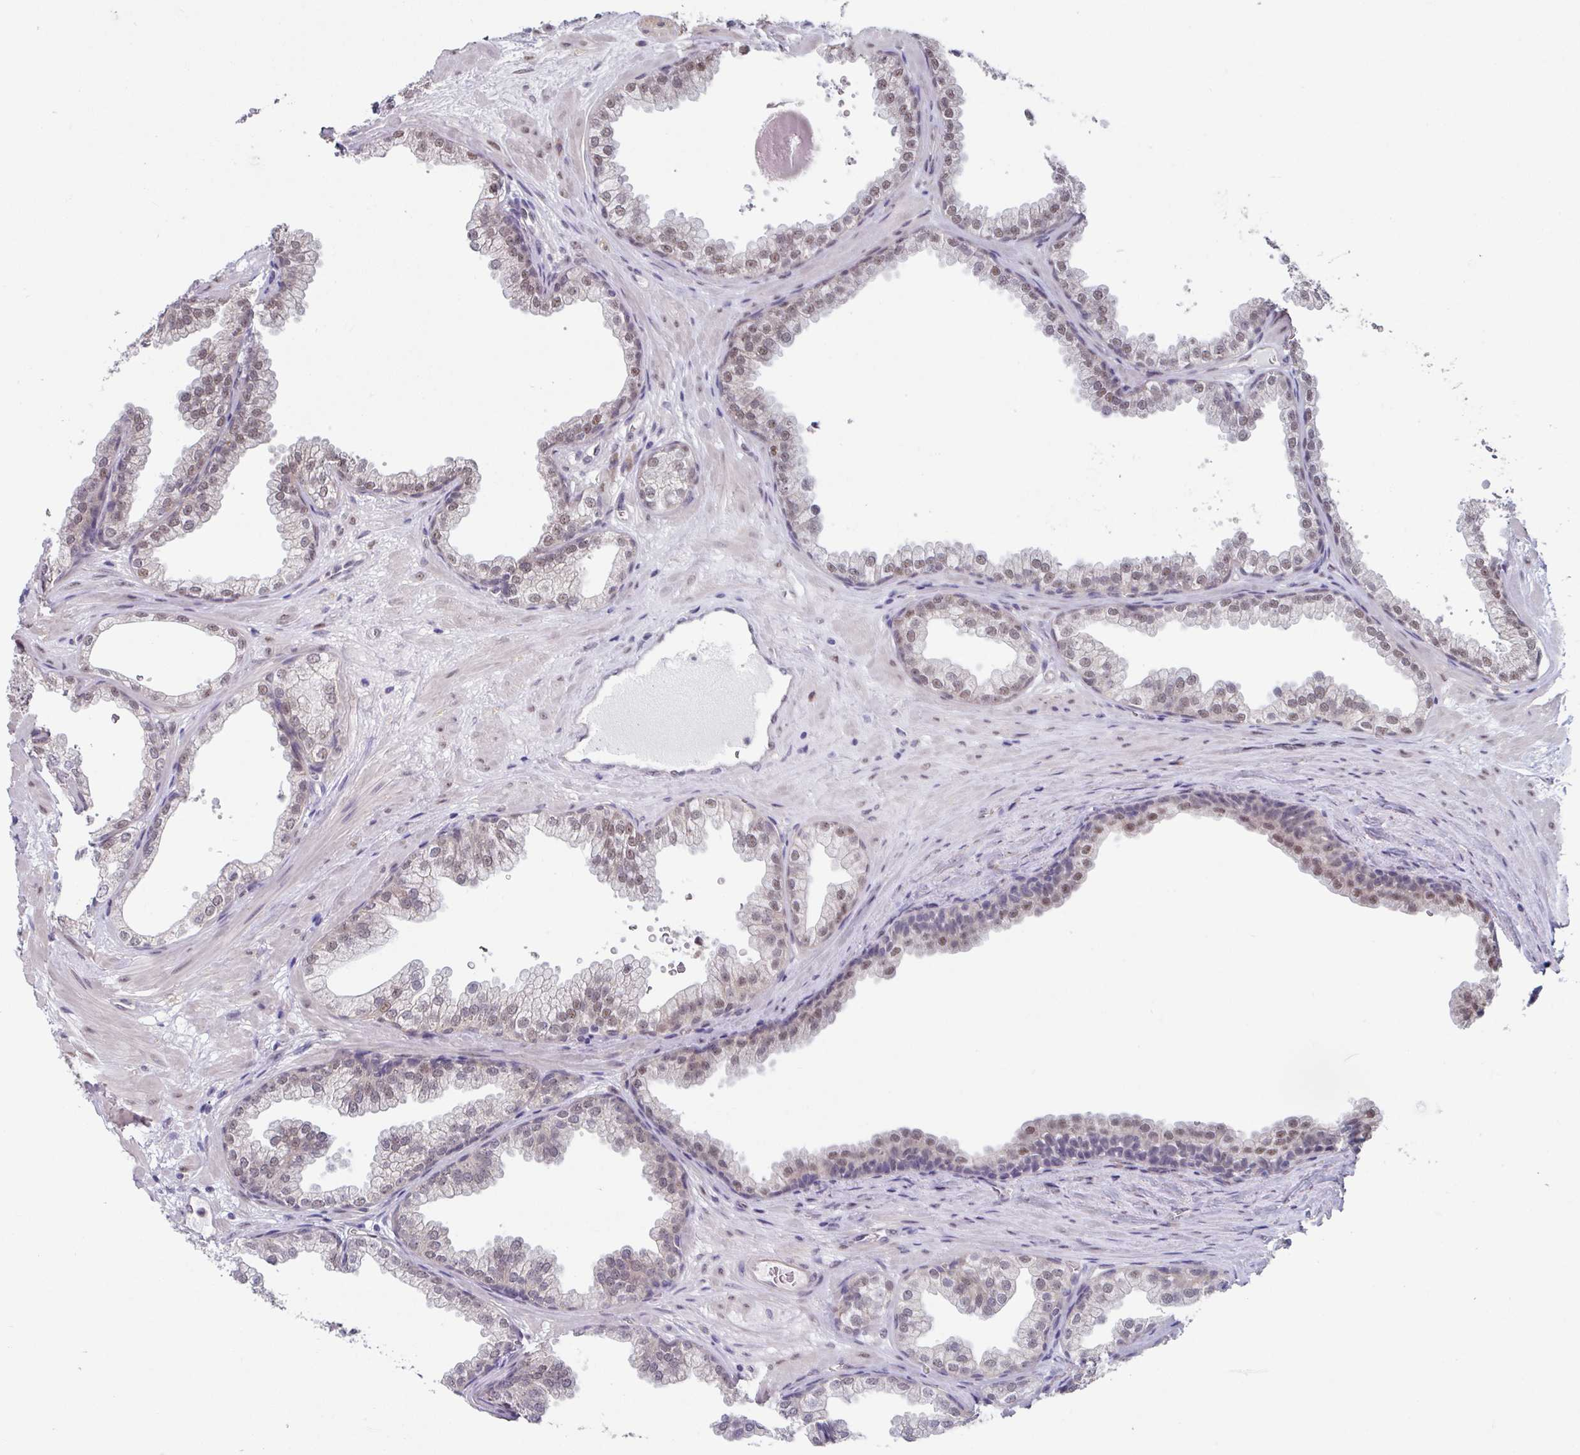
{"staining": {"intensity": "moderate", "quantity": ">75%", "location": "nuclear"}, "tissue": "prostate", "cell_type": "Glandular cells", "image_type": "normal", "snomed": [{"axis": "morphology", "description": "Normal tissue, NOS"}, {"axis": "topography", "description": "Prostate"}], "caption": "Immunohistochemistry (IHC) histopathology image of benign human prostate stained for a protein (brown), which demonstrates medium levels of moderate nuclear expression in approximately >75% of glandular cells.", "gene": "TMED5", "patient": {"sex": "male", "age": 37}}